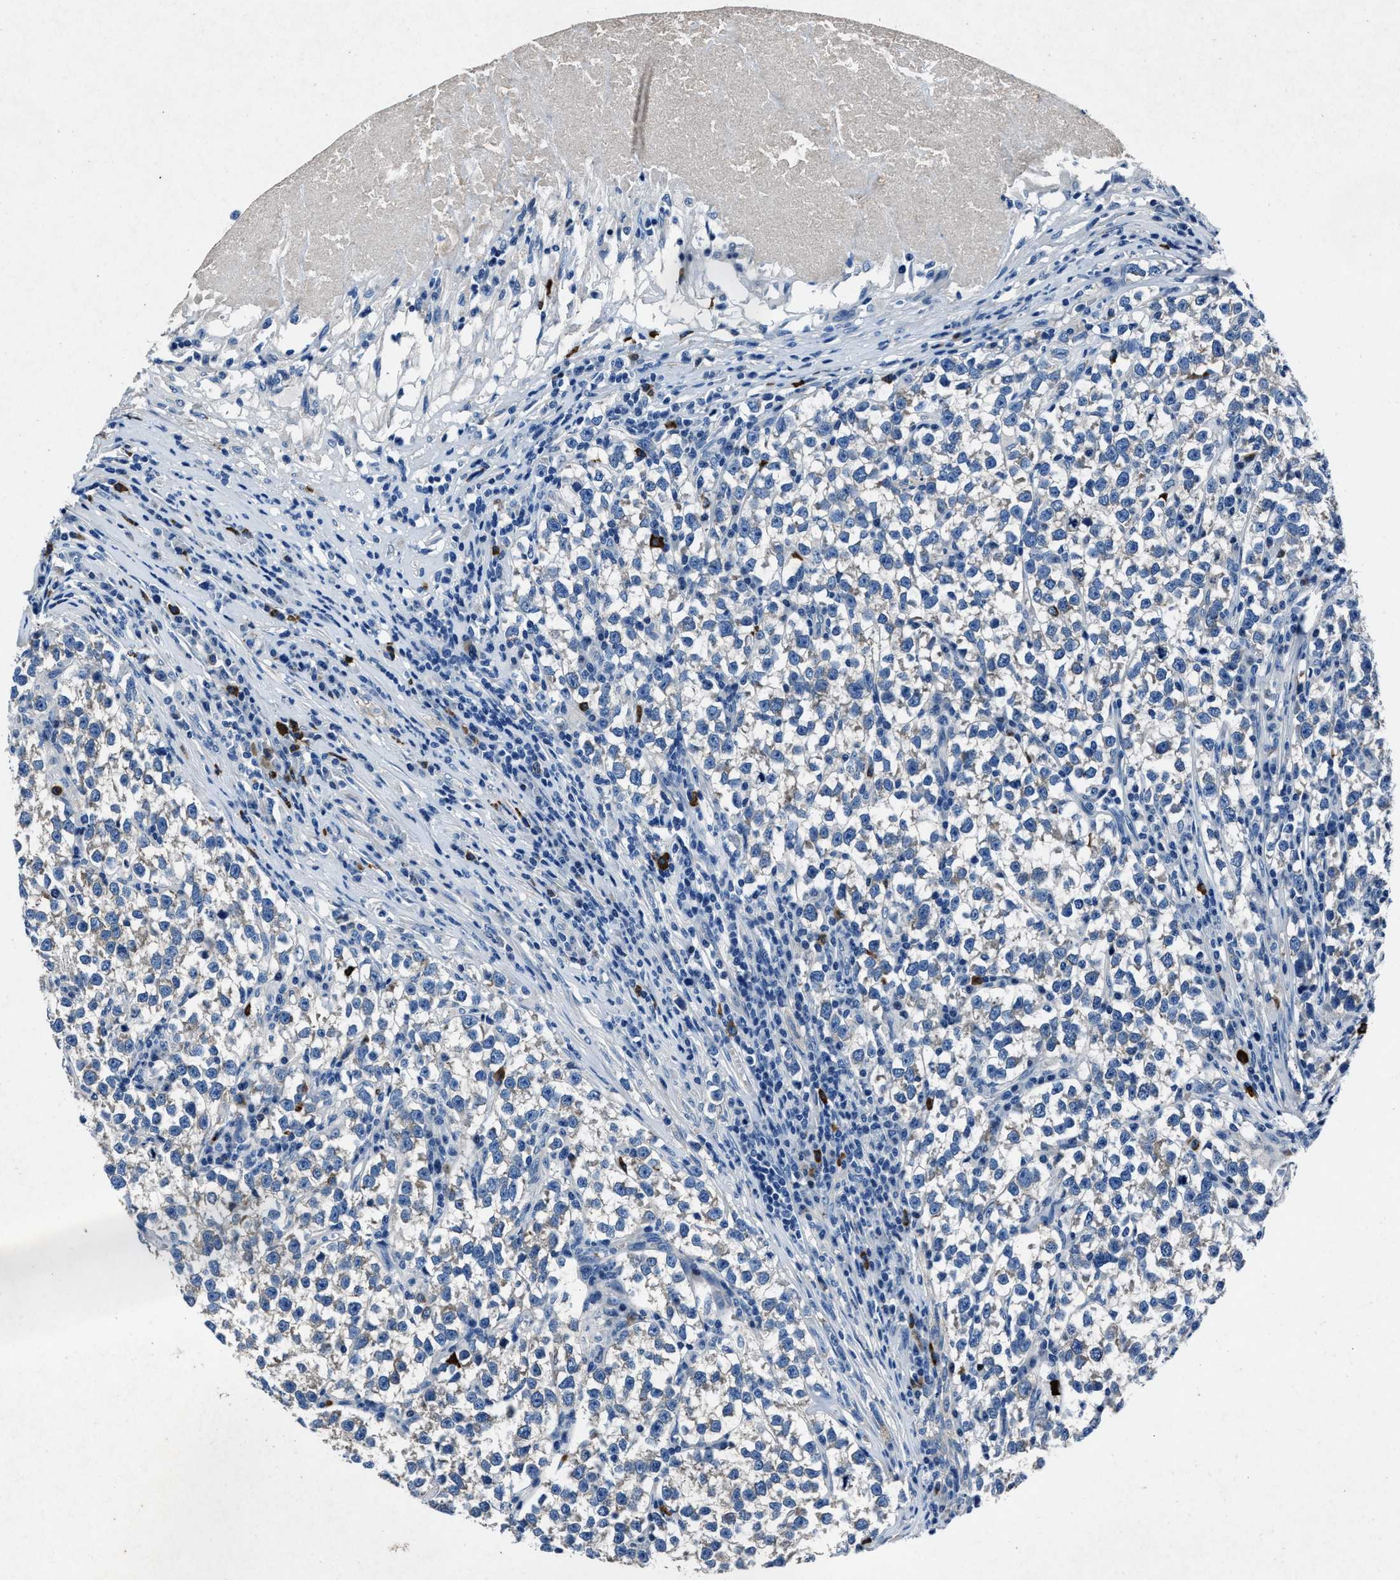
{"staining": {"intensity": "negative", "quantity": "none", "location": "none"}, "tissue": "testis cancer", "cell_type": "Tumor cells", "image_type": "cancer", "snomed": [{"axis": "morphology", "description": "Normal tissue, NOS"}, {"axis": "morphology", "description": "Seminoma, NOS"}, {"axis": "topography", "description": "Testis"}], "caption": "The image exhibits no staining of tumor cells in testis seminoma.", "gene": "NACAD", "patient": {"sex": "male", "age": 43}}